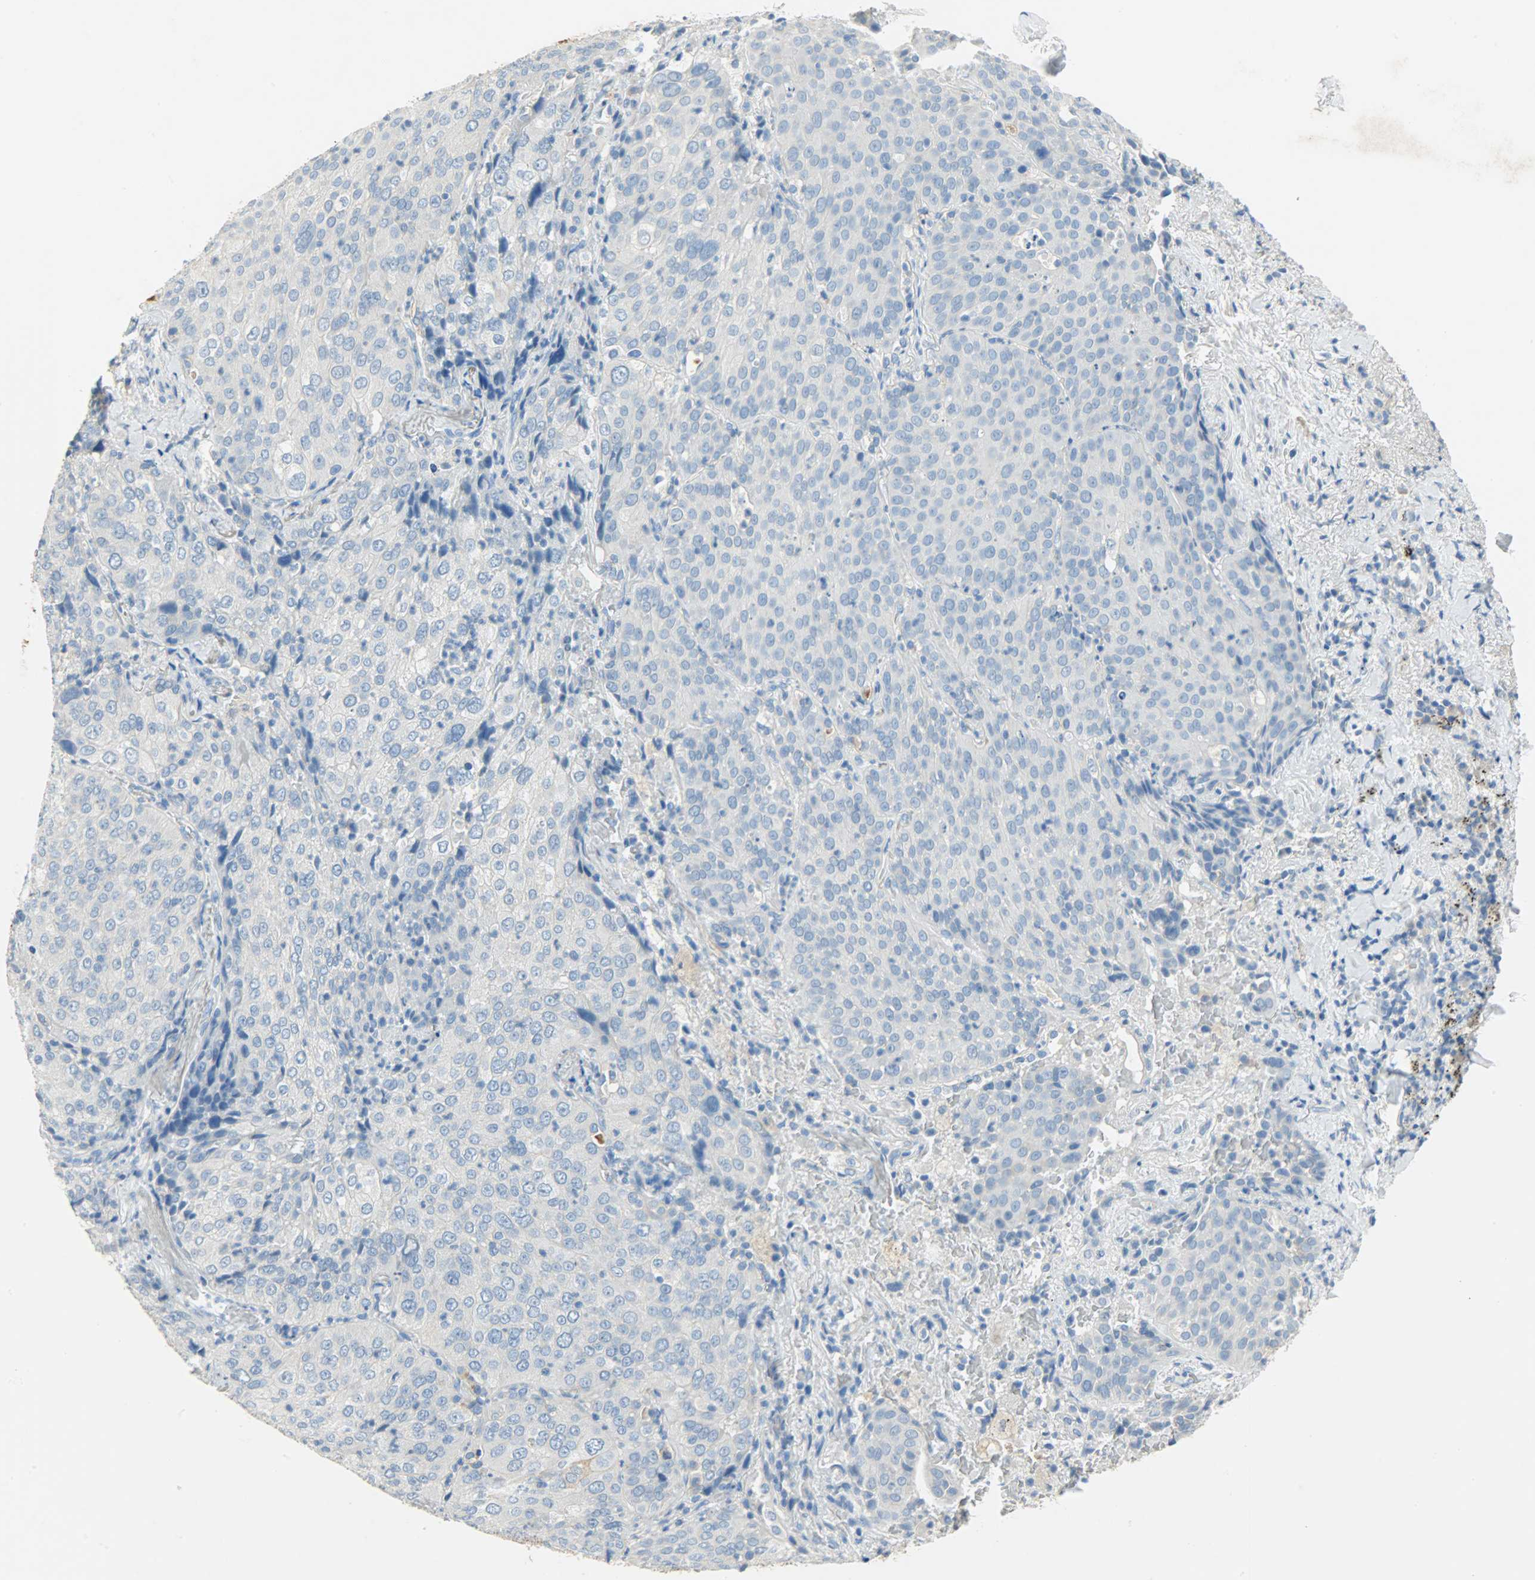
{"staining": {"intensity": "negative", "quantity": "none", "location": "none"}, "tissue": "lung cancer", "cell_type": "Tumor cells", "image_type": "cancer", "snomed": [{"axis": "morphology", "description": "Squamous cell carcinoma, NOS"}, {"axis": "topography", "description": "Lung"}], "caption": "Immunohistochemistry image of neoplastic tissue: human lung cancer stained with DAB shows no significant protein expression in tumor cells. (Immunohistochemistry (ihc), brightfield microscopy, high magnification).", "gene": "PROM1", "patient": {"sex": "male", "age": 54}}